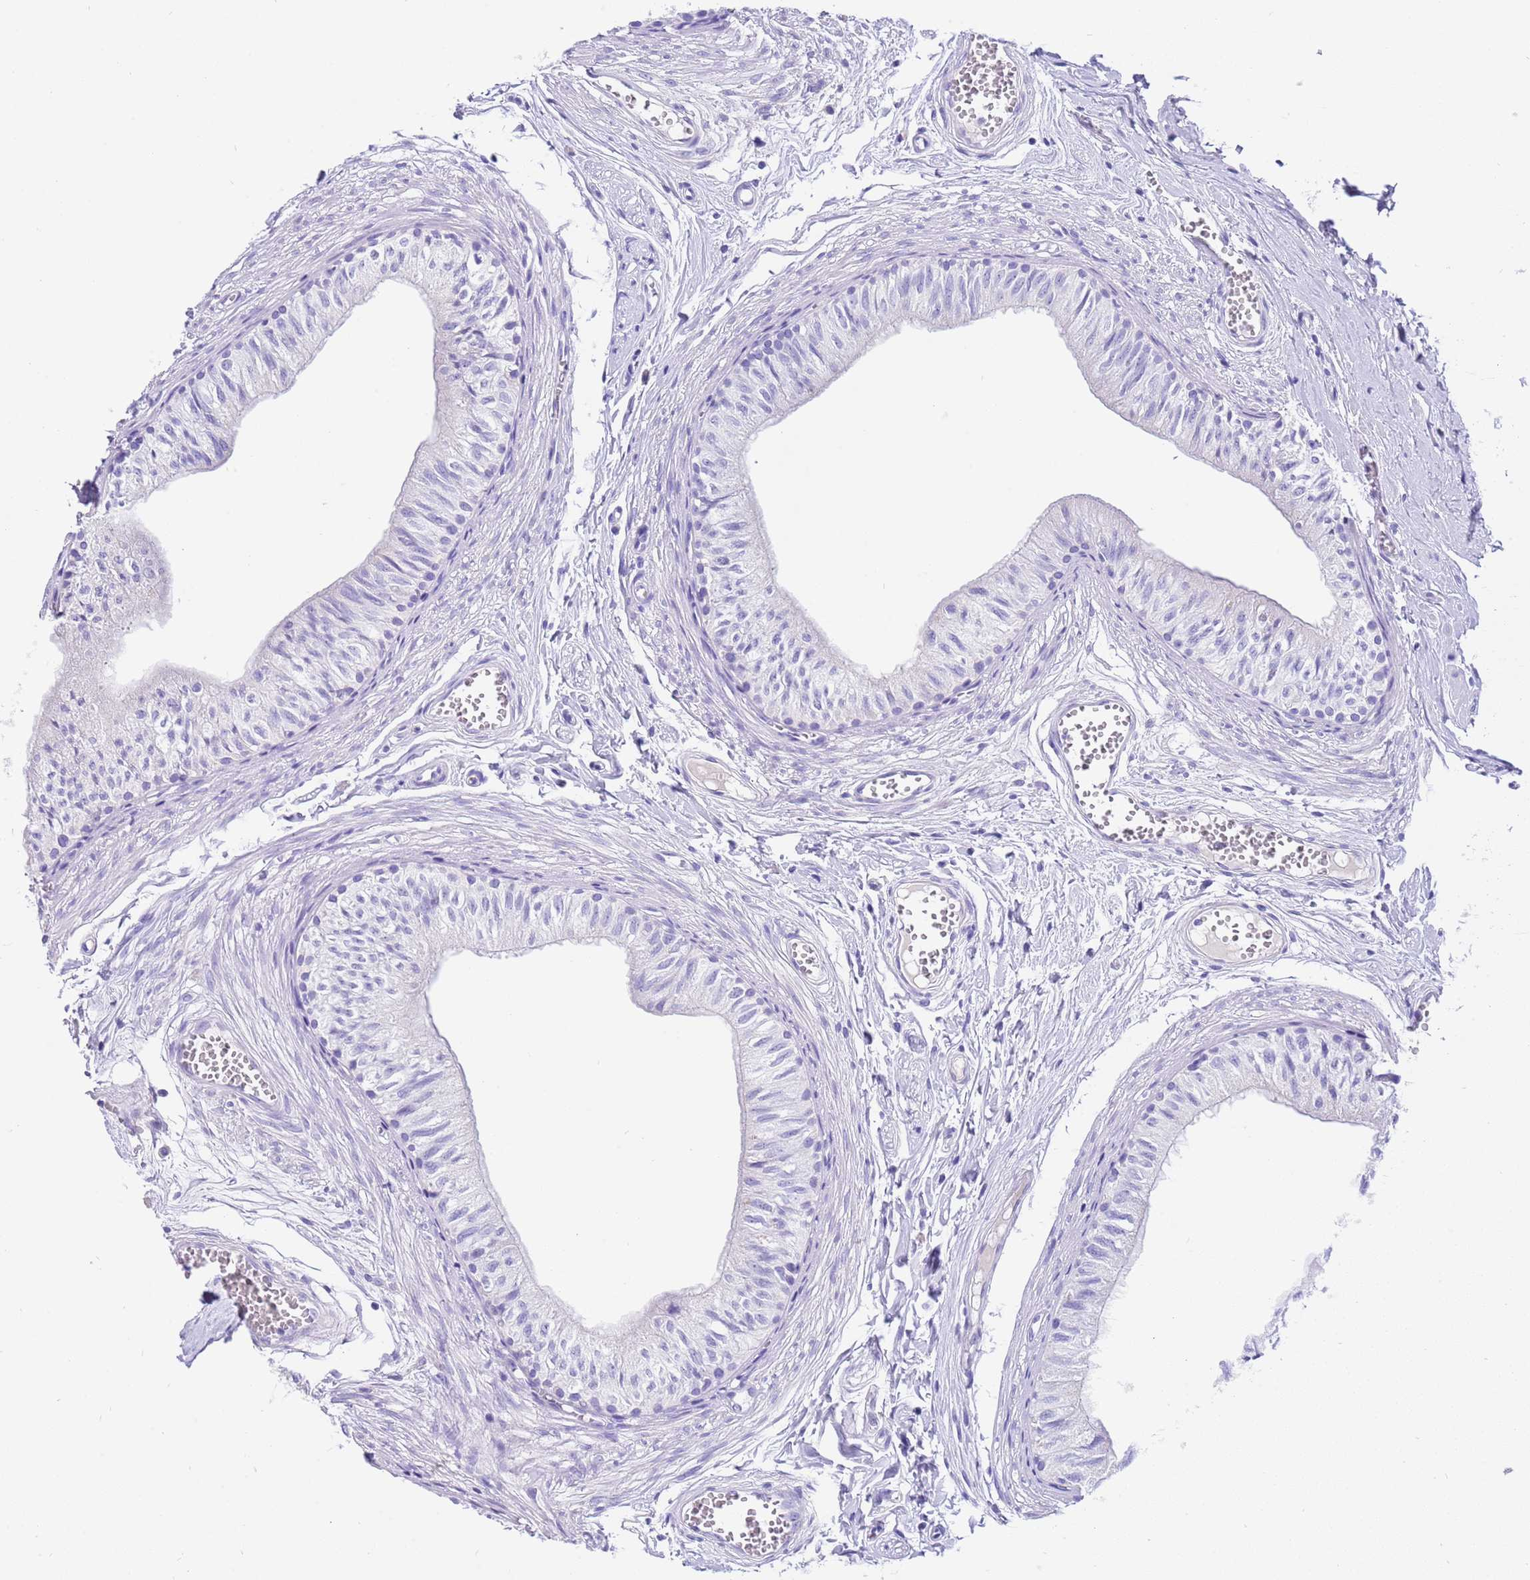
{"staining": {"intensity": "negative", "quantity": "none", "location": "none"}, "tissue": "epididymis", "cell_type": "Glandular cells", "image_type": "normal", "snomed": [{"axis": "morphology", "description": "Normal tissue, NOS"}, {"axis": "topography", "description": "Epididymis"}], "caption": "This is an immunohistochemistry histopathology image of normal human epididymis. There is no positivity in glandular cells.", "gene": "CPB1", "patient": {"sex": "male", "age": 37}}